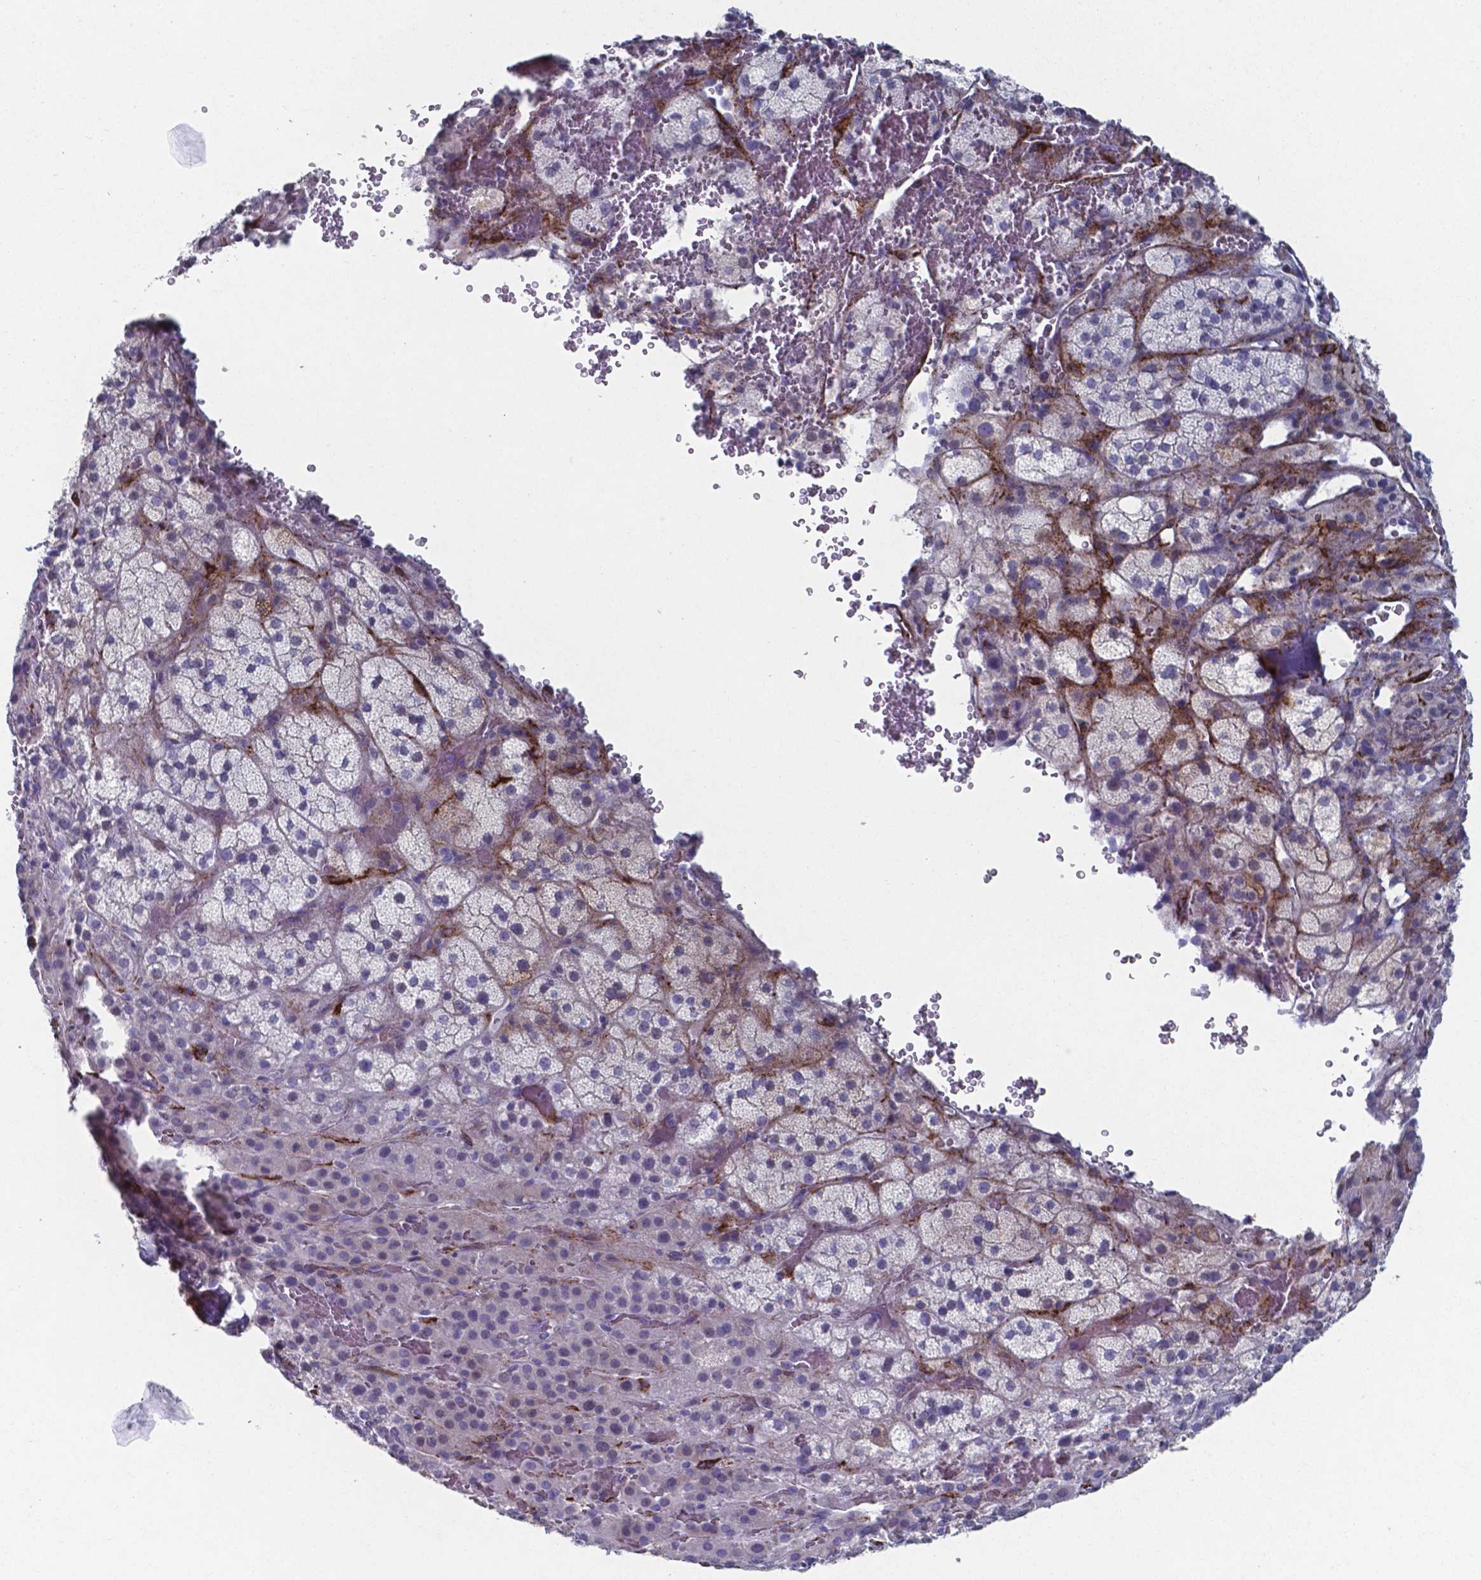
{"staining": {"intensity": "moderate", "quantity": "<25%", "location": "cytoplasmic/membranous"}, "tissue": "adrenal gland", "cell_type": "Glandular cells", "image_type": "normal", "snomed": [{"axis": "morphology", "description": "Normal tissue, NOS"}, {"axis": "topography", "description": "Adrenal gland"}], "caption": "Glandular cells reveal low levels of moderate cytoplasmic/membranous positivity in about <25% of cells in benign adrenal gland.", "gene": "PLA2R1", "patient": {"sex": "male", "age": 57}}